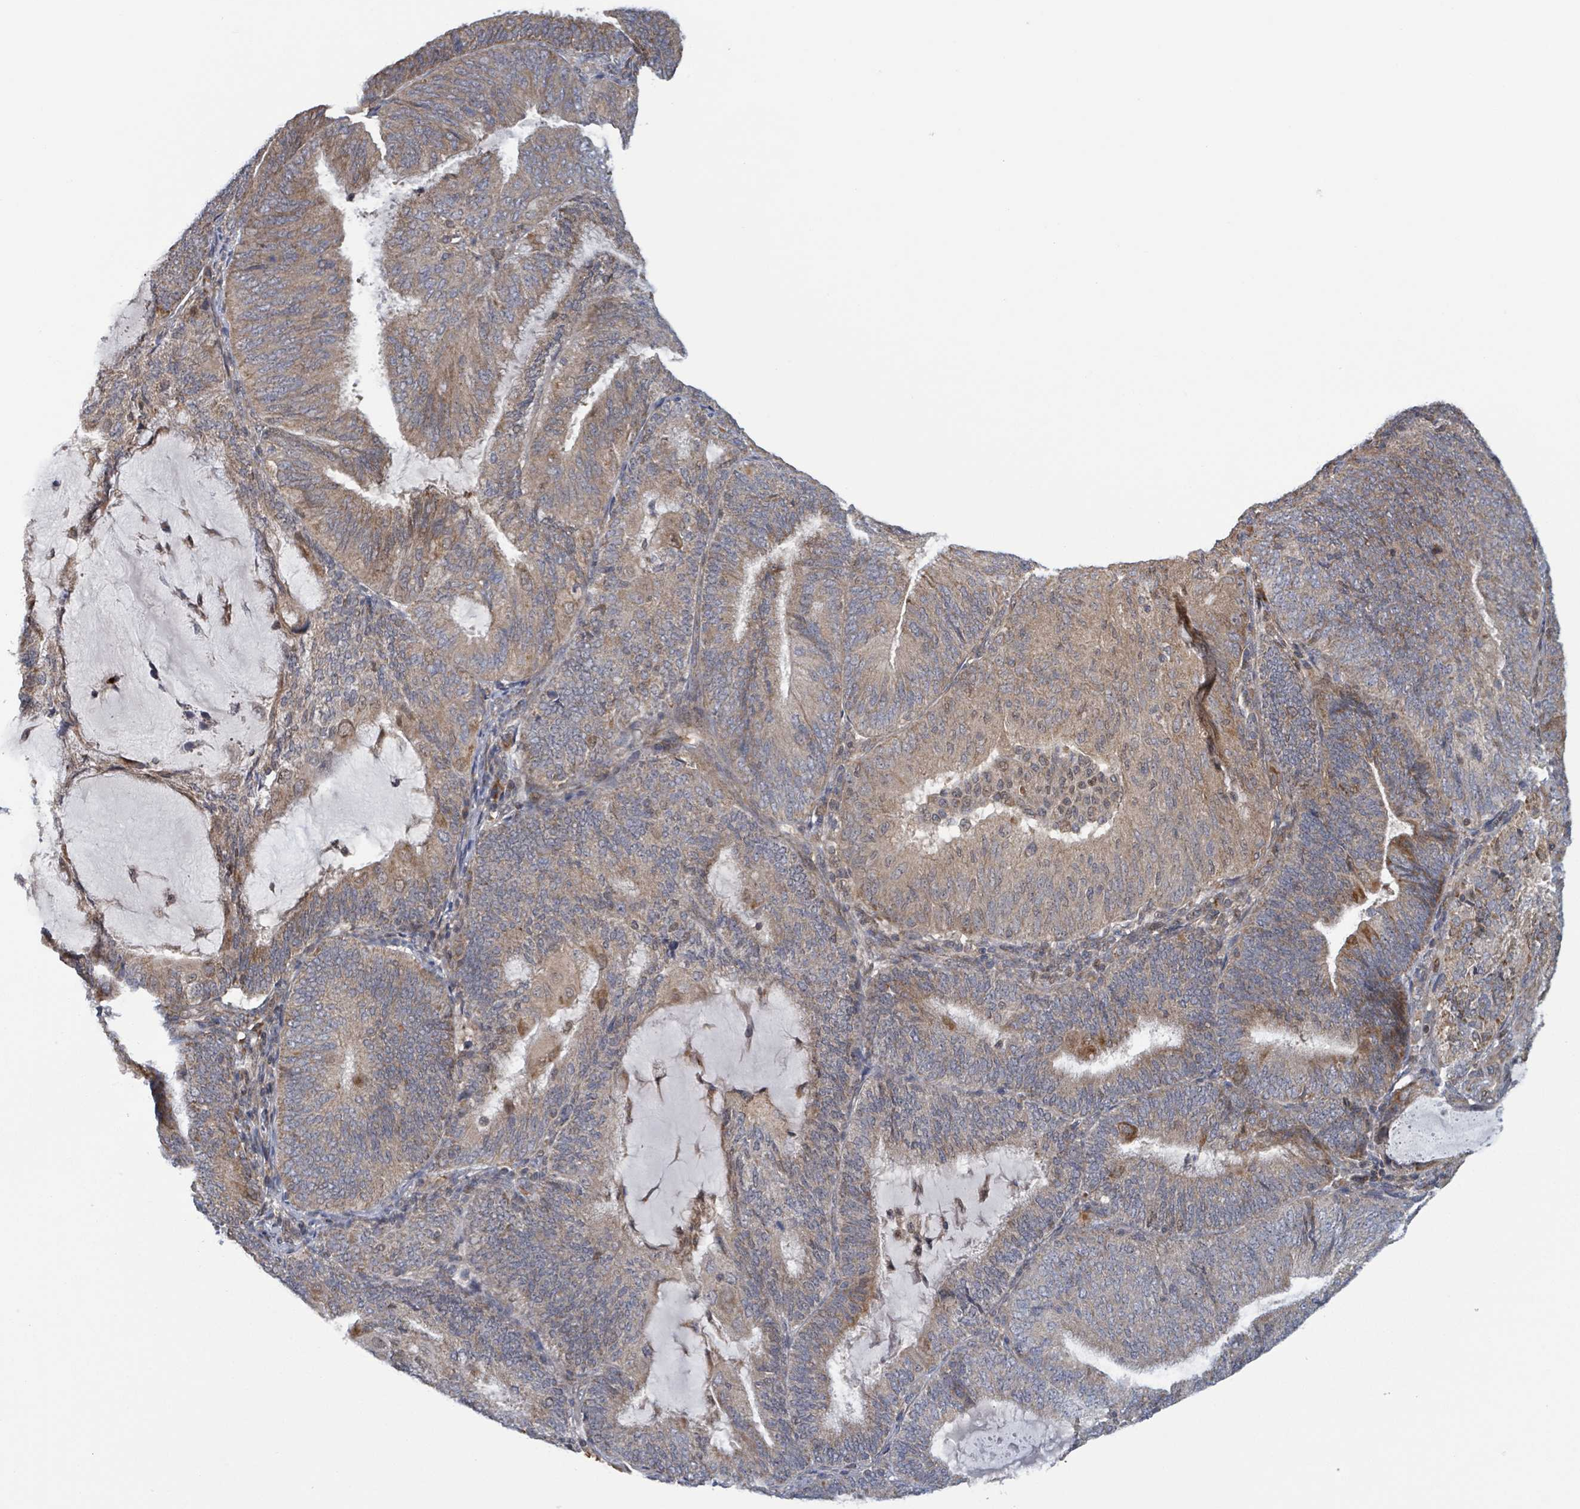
{"staining": {"intensity": "moderate", "quantity": "25%-75%", "location": "cytoplasmic/membranous"}, "tissue": "endometrial cancer", "cell_type": "Tumor cells", "image_type": "cancer", "snomed": [{"axis": "morphology", "description": "Adenocarcinoma, NOS"}, {"axis": "topography", "description": "Endometrium"}], "caption": "Immunohistochemical staining of human endometrial cancer shows moderate cytoplasmic/membranous protein staining in approximately 25%-75% of tumor cells.", "gene": "HIVEP1", "patient": {"sex": "female", "age": 81}}